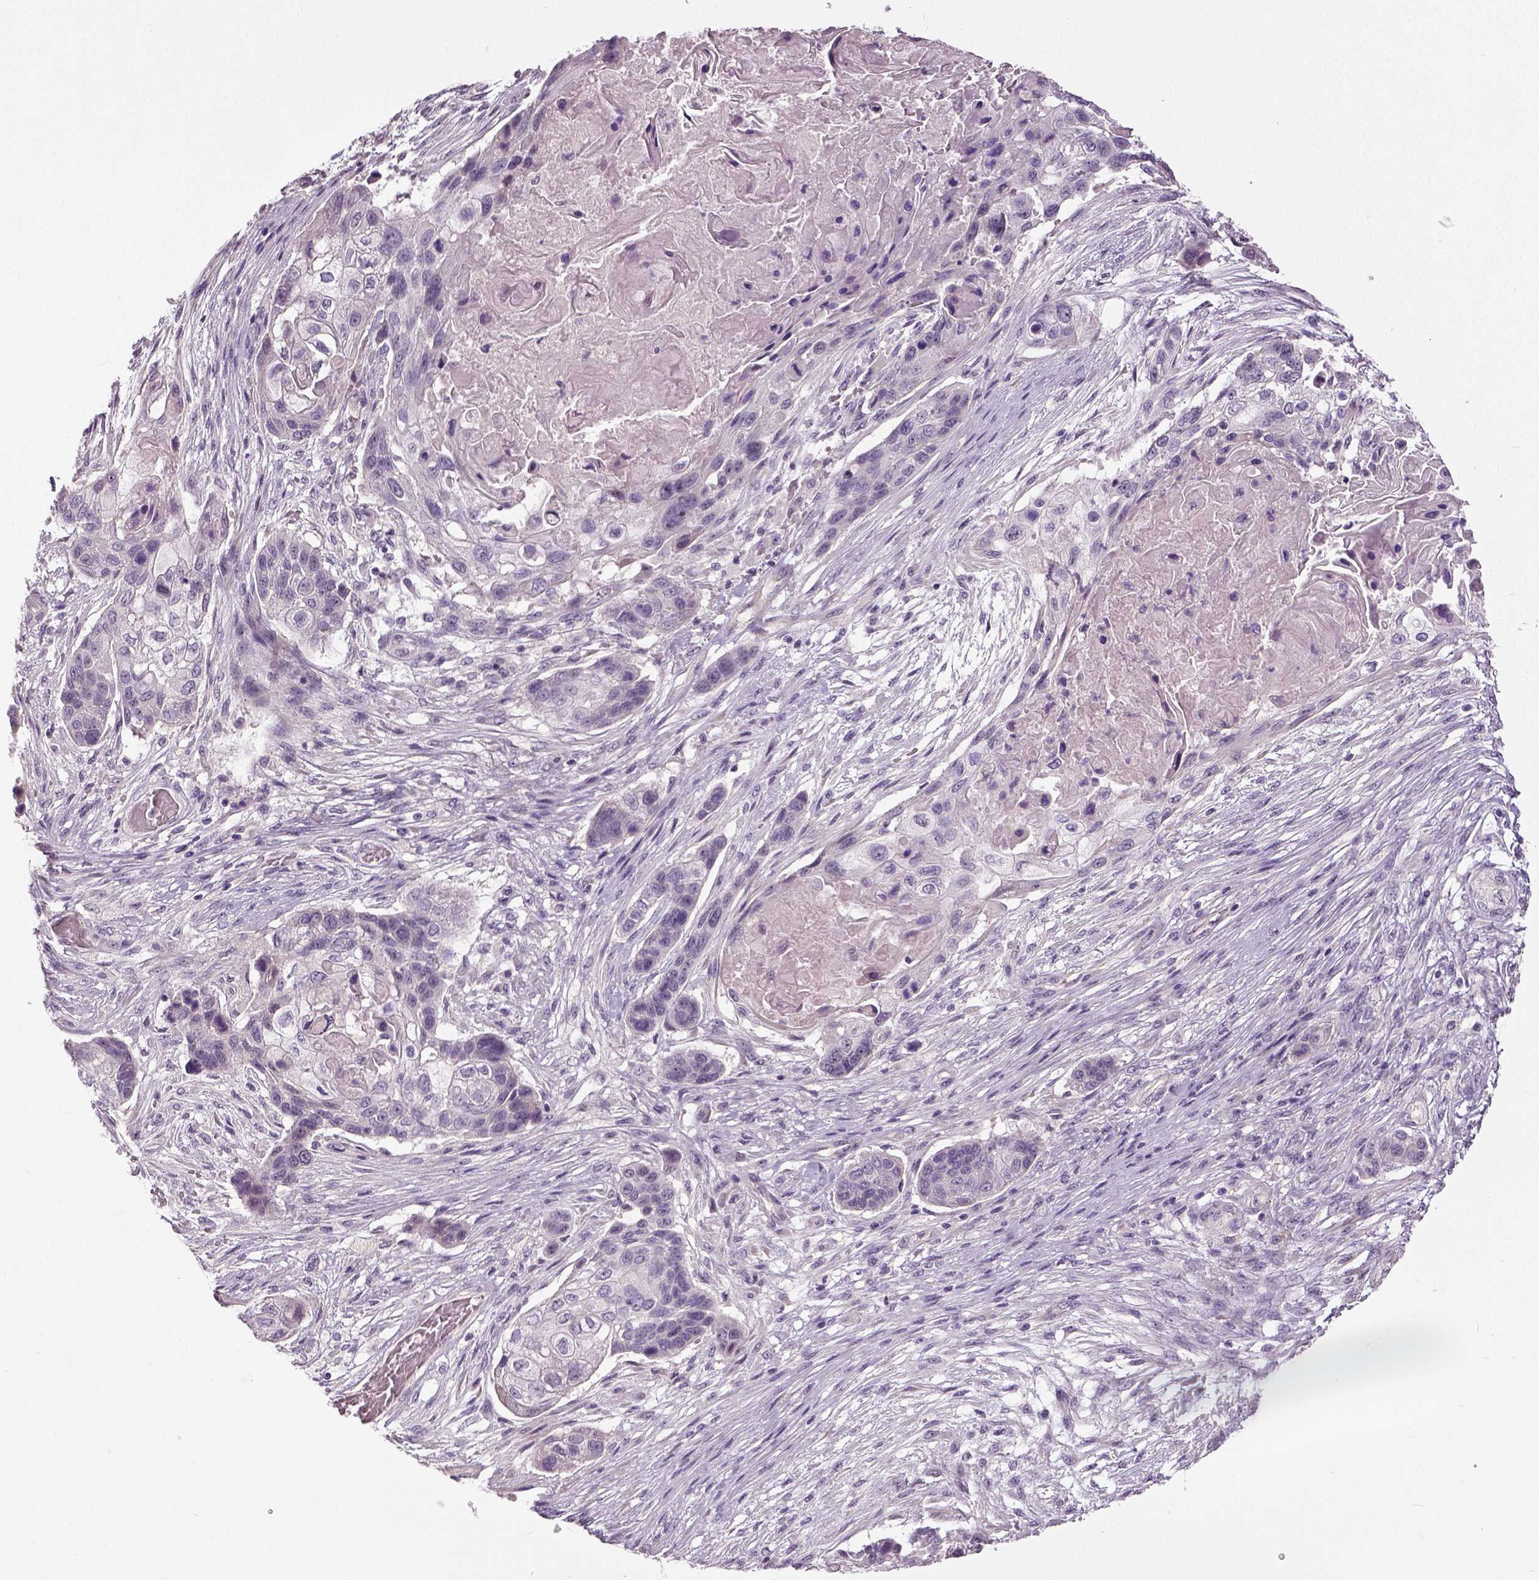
{"staining": {"intensity": "negative", "quantity": "none", "location": "none"}, "tissue": "lung cancer", "cell_type": "Tumor cells", "image_type": "cancer", "snomed": [{"axis": "morphology", "description": "Squamous cell carcinoma, NOS"}, {"axis": "topography", "description": "Lung"}], "caption": "Tumor cells are negative for brown protein staining in lung cancer (squamous cell carcinoma).", "gene": "NECAB1", "patient": {"sex": "male", "age": 69}}